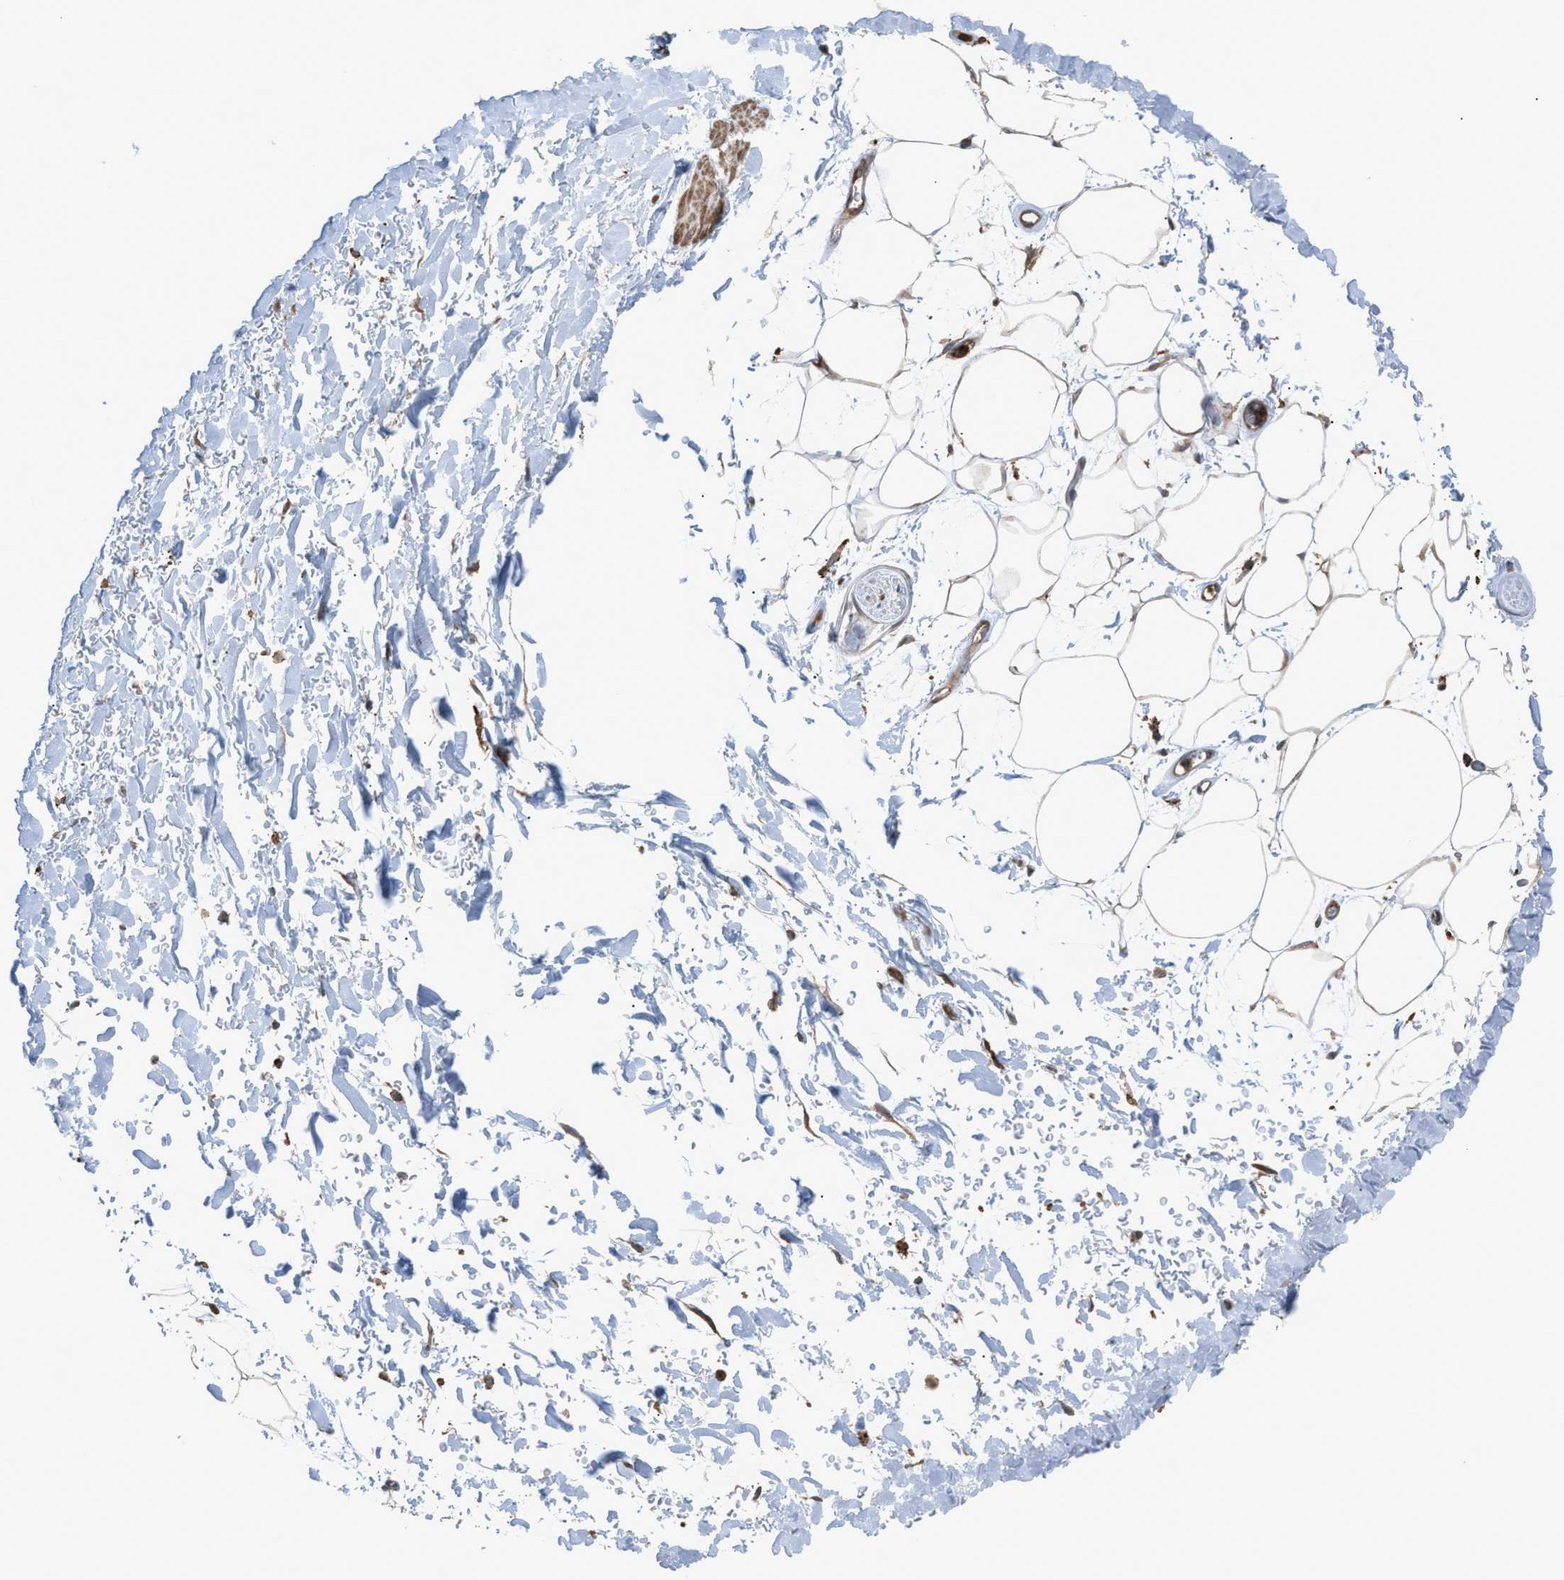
{"staining": {"intensity": "weak", "quantity": ">75%", "location": "cytoplasmic/membranous"}, "tissue": "adipose tissue", "cell_type": "Adipocytes", "image_type": "normal", "snomed": [{"axis": "morphology", "description": "Normal tissue, NOS"}, {"axis": "topography", "description": "Soft tissue"}], "caption": "IHC staining of normal adipose tissue, which exhibits low levels of weak cytoplasmic/membranous positivity in approximately >75% of adipocytes indicating weak cytoplasmic/membranous protein expression. The staining was performed using DAB (brown) for protein detection and nuclei were counterstained in hematoxylin (blue).", "gene": "DYRK1A", "patient": {"sex": "male", "age": 72}}